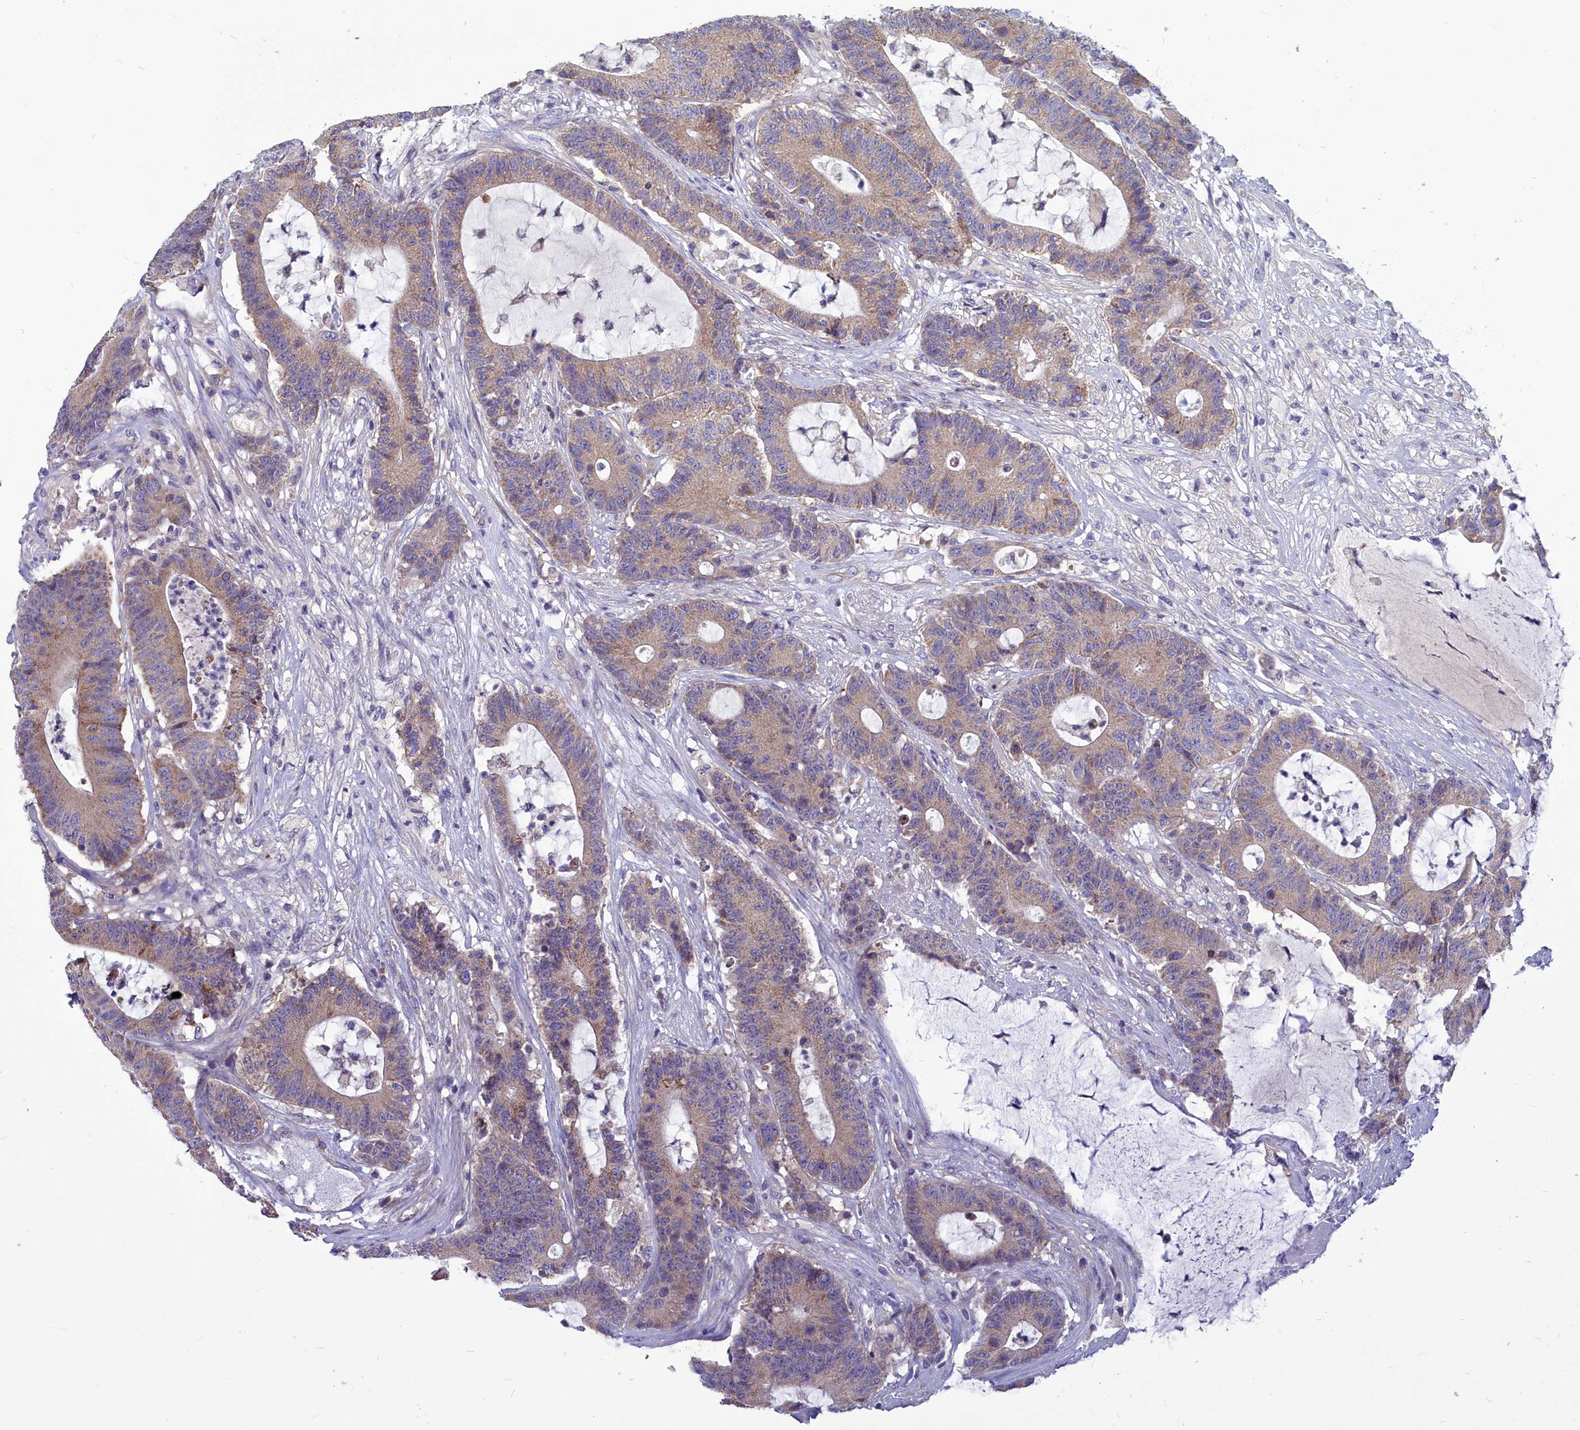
{"staining": {"intensity": "weak", "quantity": ">75%", "location": "cytoplasmic/membranous"}, "tissue": "colorectal cancer", "cell_type": "Tumor cells", "image_type": "cancer", "snomed": [{"axis": "morphology", "description": "Adenocarcinoma, NOS"}, {"axis": "topography", "description": "Colon"}], "caption": "Brown immunohistochemical staining in colorectal cancer (adenocarcinoma) demonstrates weak cytoplasmic/membranous expression in approximately >75% of tumor cells.", "gene": "COX20", "patient": {"sex": "female", "age": 84}}